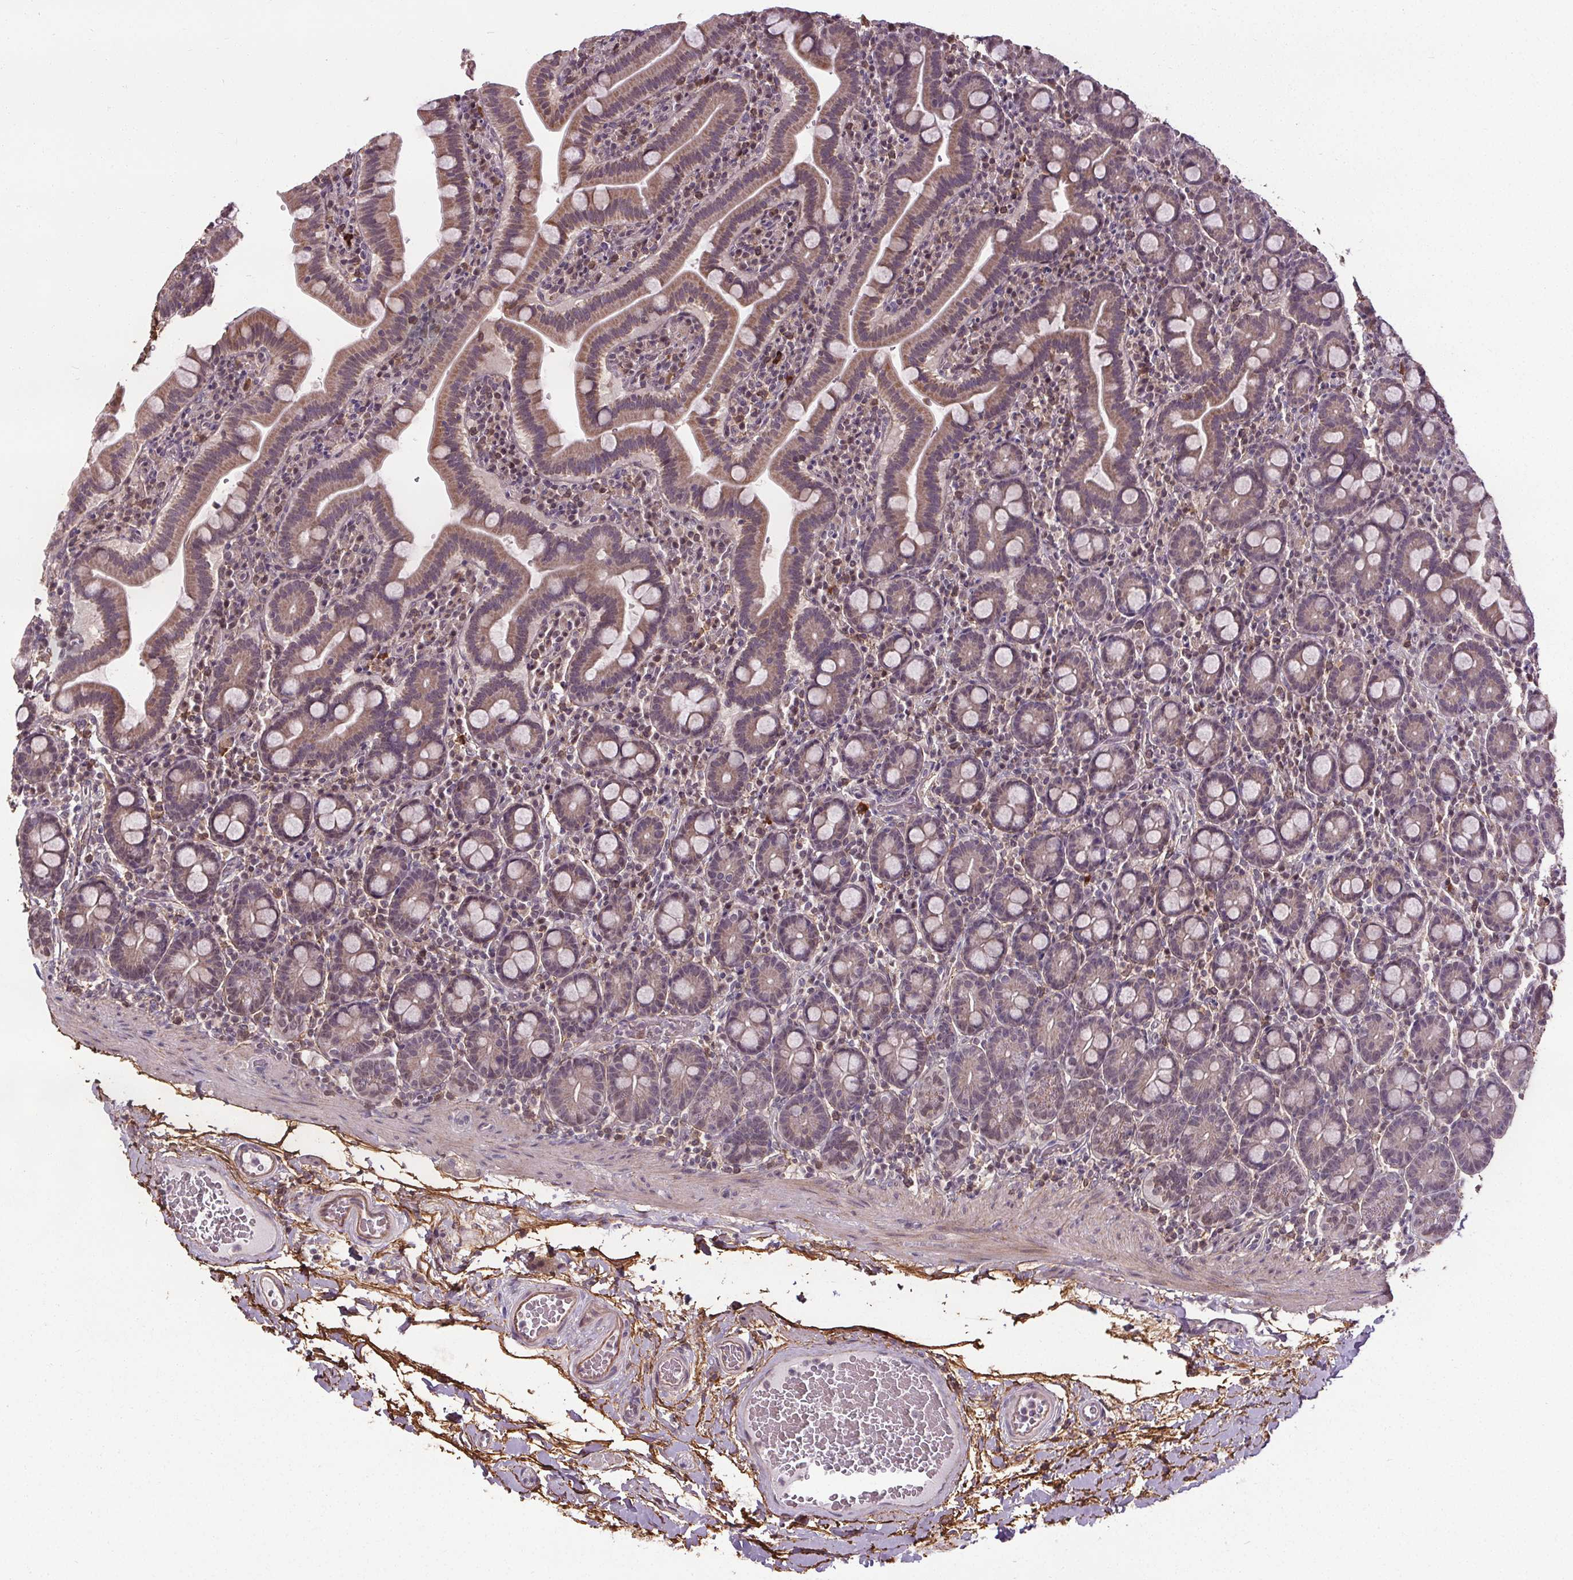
{"staining": {"intensity": "weak", "quantity": "25%-75%", "location": "cytoplasmic/membranous"}, "tissue": "small intestine", "cell_type": "Glandular cells", "image_type": "normal", "snomed": [{"axis": "morphology", "description": "Normal tissue, NOS"}, {"axis": "topography", "description": "Small intestine"}], "caption": "The photomicrograph reveals immunohistochemical staining of normal small intestine. There is weak cytoplasmic/membranous expression is appreciated in approximately 25%-75% of glandular cells. (Stains: DAB in brown, nuclei in blue, Microscopy: brightfield microscopy at high magnification).", "gene": "KIAA0232", "patient": {"sex": "male", "age": 26}}